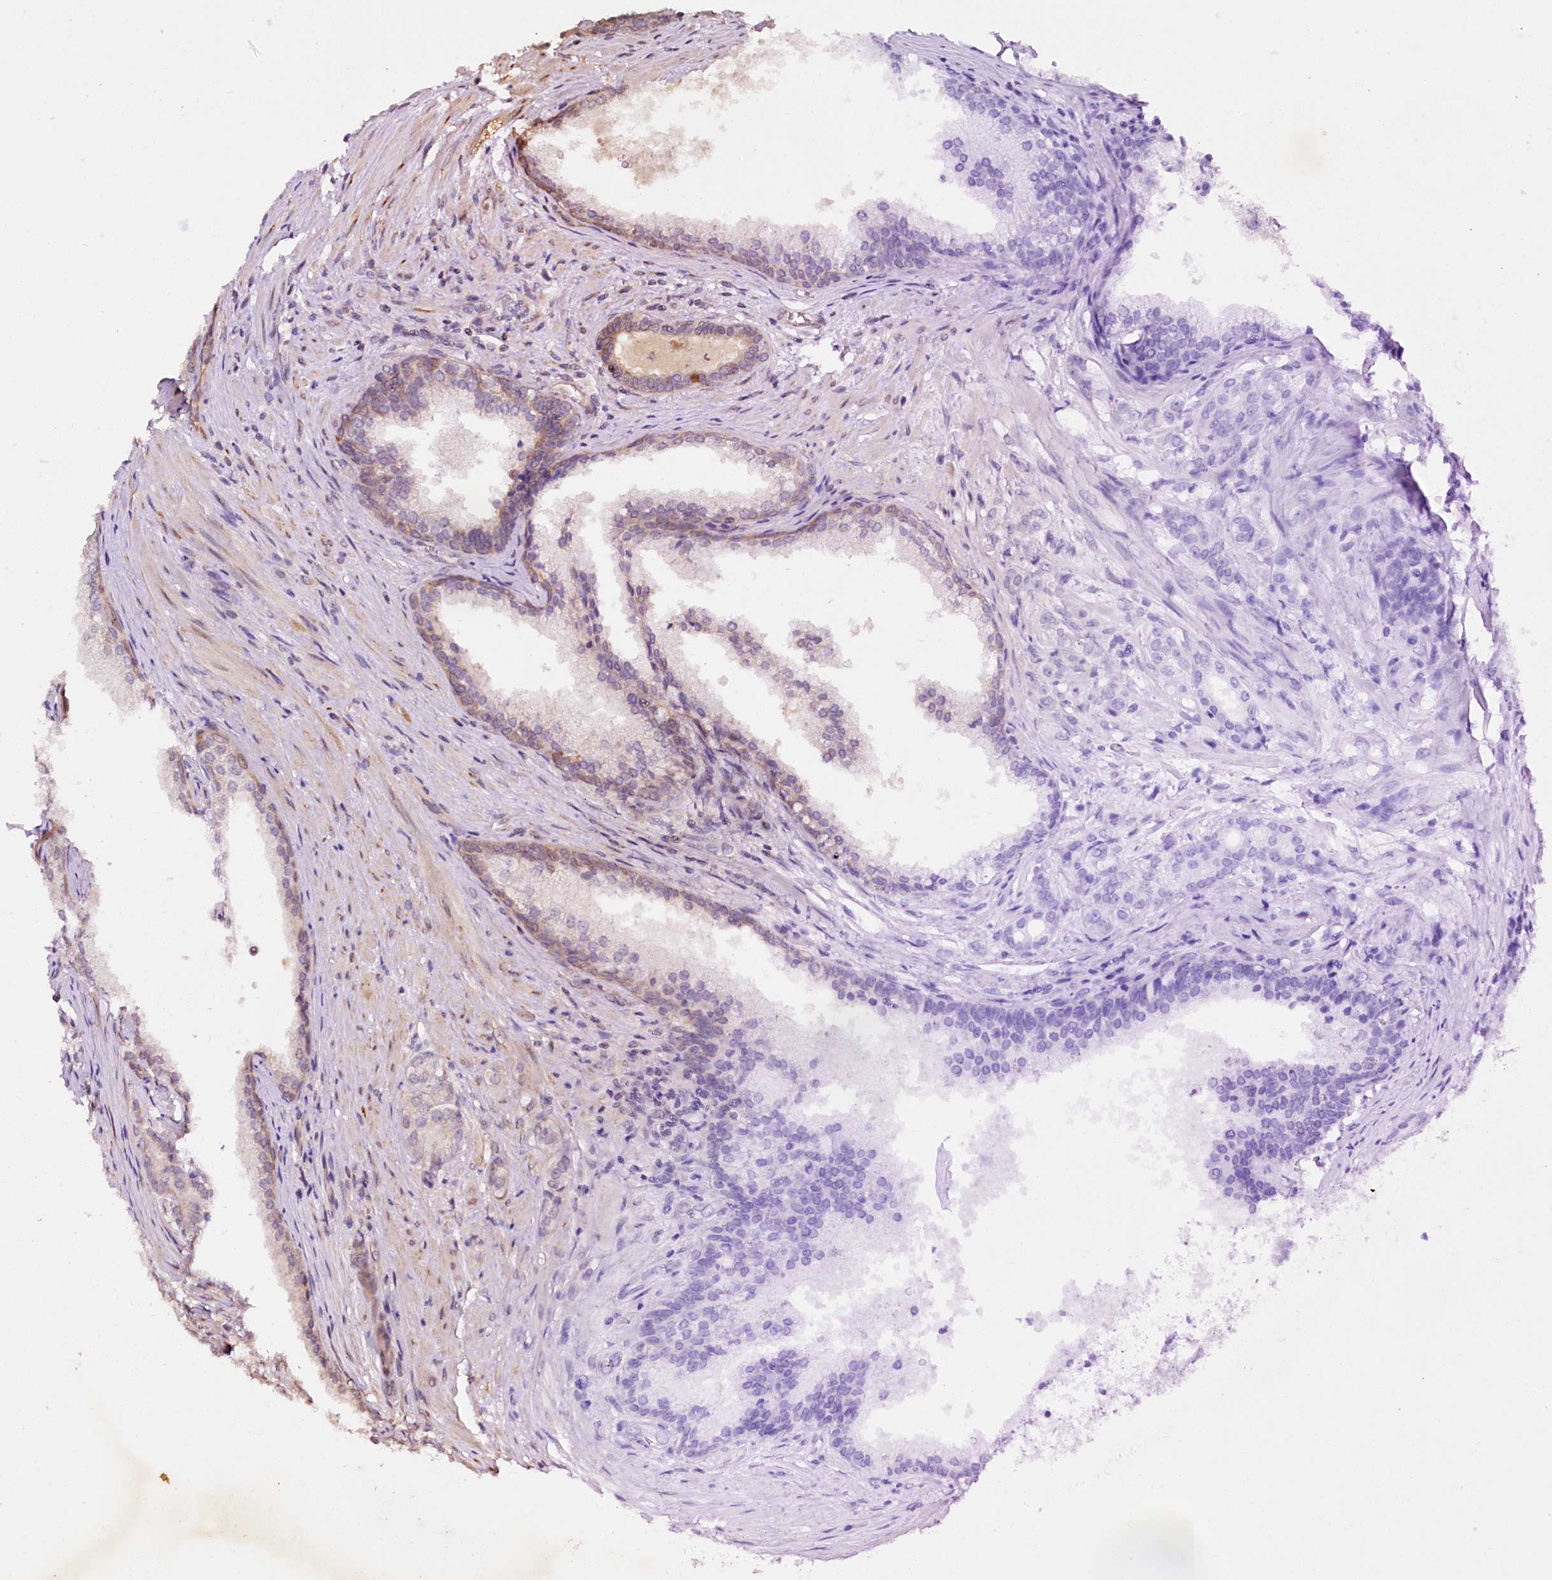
{"staining": {"intensity": "negative", "quantity": "none", "location": "none"}, "tissue": "prostate cancer", "cell_type": "Tumor cells", "image_type": "cancer", "snomed": [{"axis": "morphology", "description": "Adenocarcinoma, Low grade"}, {"axis": "topography", "description": "Prostate"}], "caption": "Image shows no protein expression in tumor cells of low-grade adenocarcinoma (prostate) tissue. (Brightfield microscopy of DAB IHC at high magnification).", "gene": "CUTC", "patient": {"sex": "male", "age": 71}}